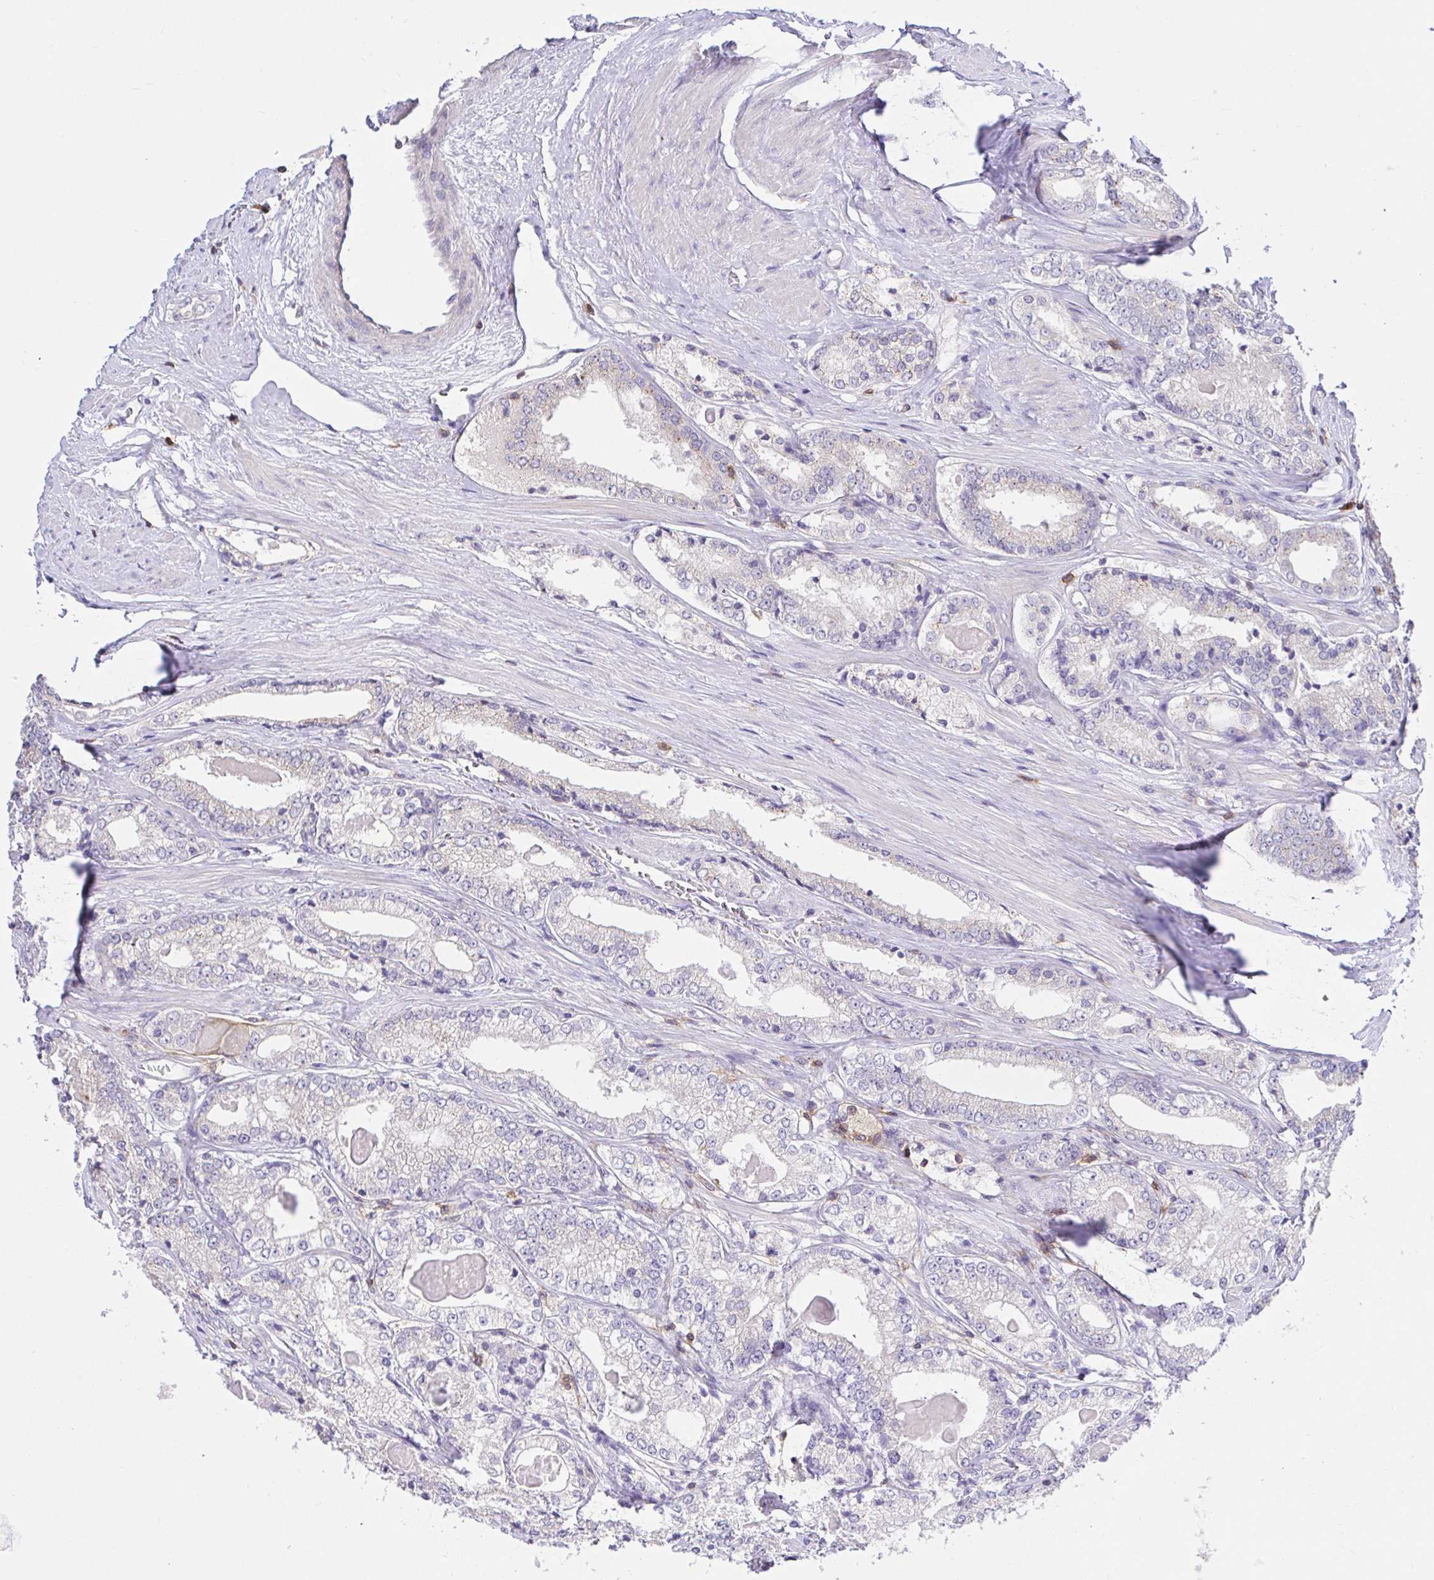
{"staining": {"intensity": "negative", "quantity": "none", "location": "none"}, "tissue": "prostate cancer", "cell_type": "Tumor cells", "image_type": "cancer", "snomed": [{"axis": "morphology", "description": "Adenocarcinoma, NOS"}, {"axis": "morphology", "description": "Adenocarcinoma, Low grade"}, {"axis": "topography", "description": "Prostate"}], "caption": "The immunohistochemistry micrograph has no significant staining in tumor cells of prostate cancer (adenocarcinoma (low-grade)) tissue. (Immunohistochemistry, brightfield microscopy, high magnification).", "gene": "SKAP1", "patient": {"sex": "male", "age": 68}}